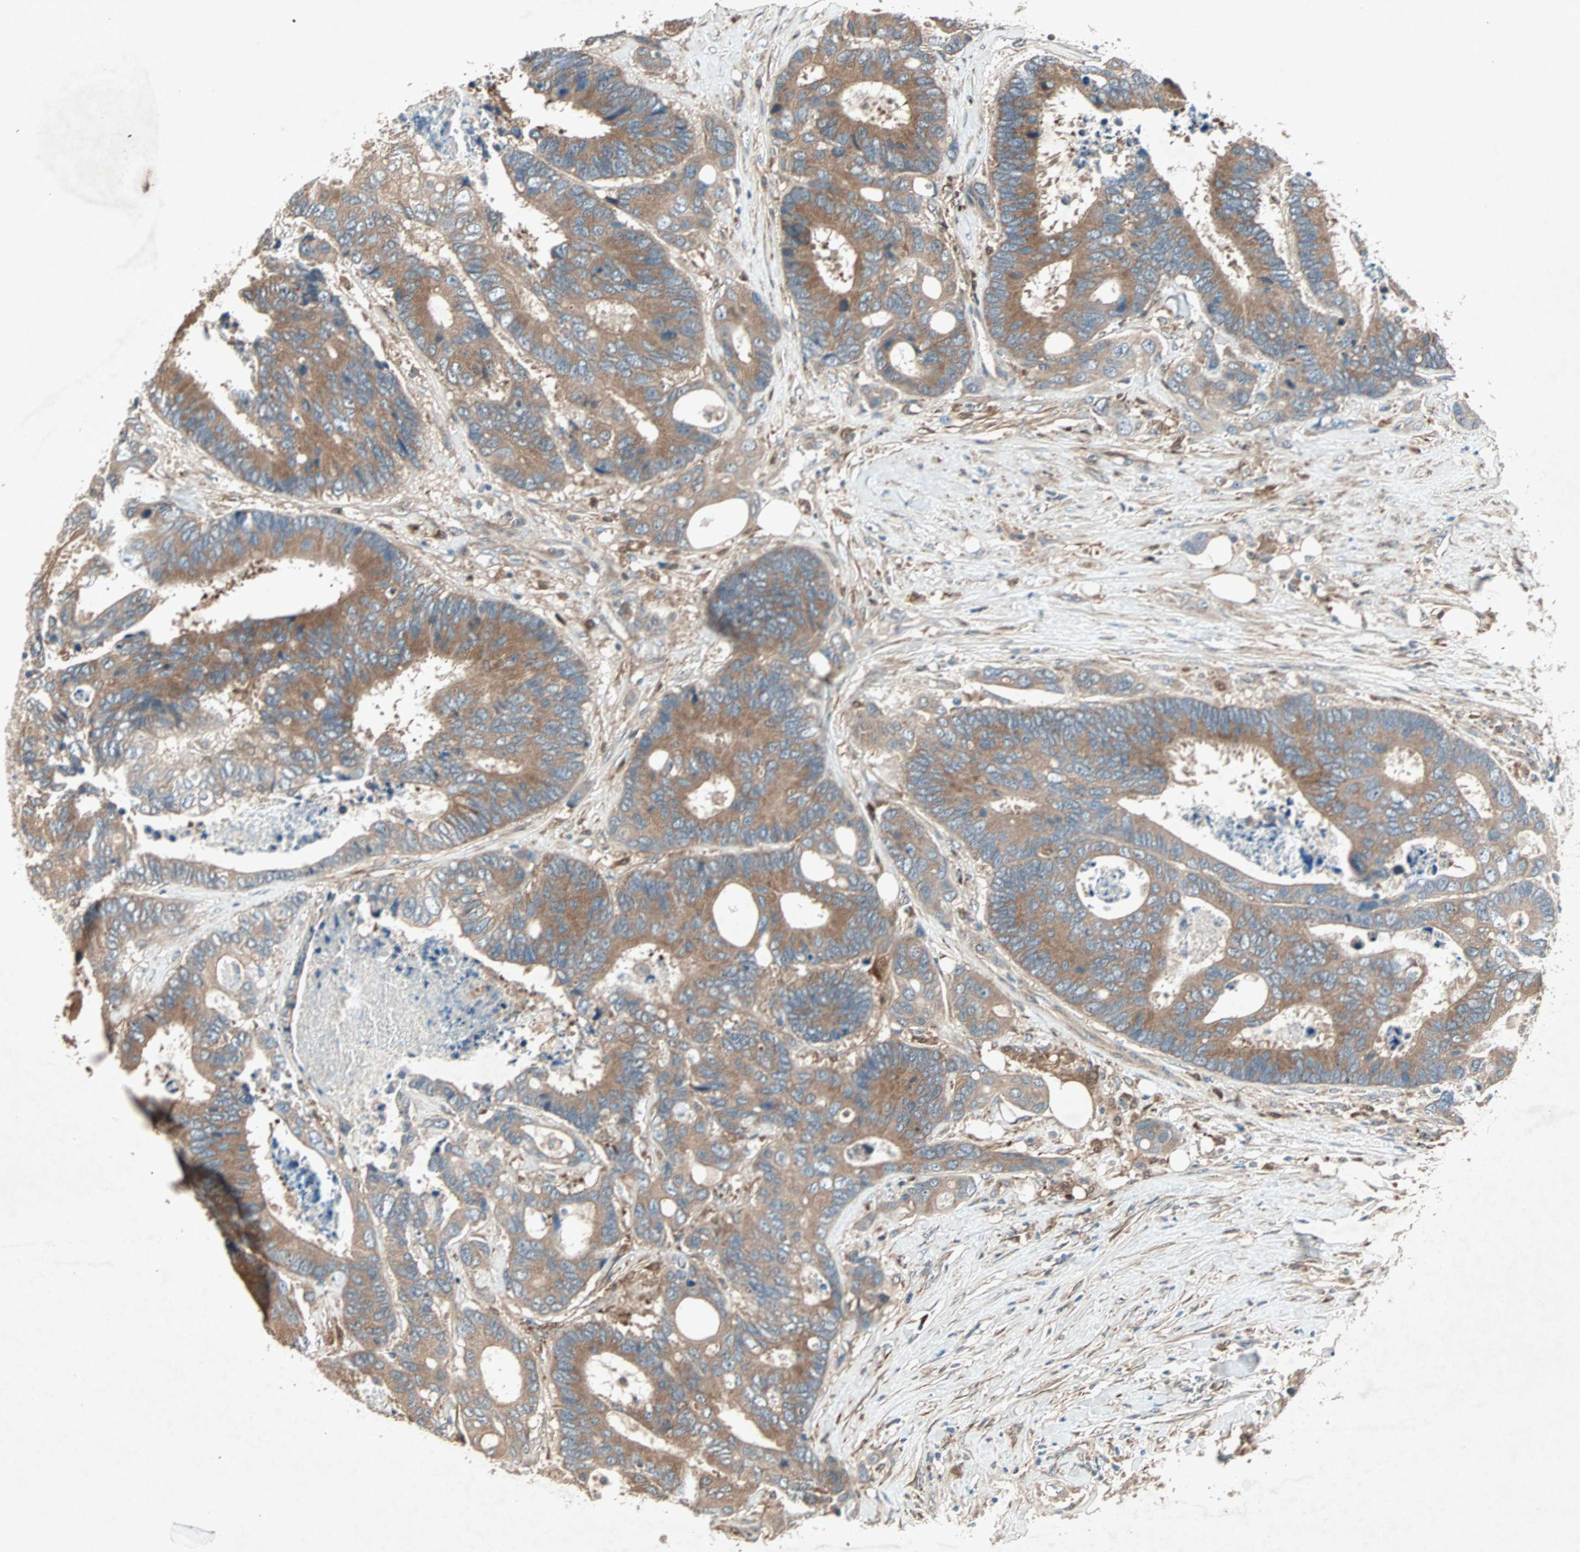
{"staining": {"intensity": "moderate", "quantity": ">75%", "location": "cytoplasmic/membranous"}, "tissue": "colorectal cancer", "cell_type": "Tumor cells", "image_type": "cancer", "snomed": [{"axis": "morphology", "description": "Adenocarcinoma, NOS"}, {"axis": "topography", "description": "Rectum"}], "caption": "Colorectal adenocarcinoma stained with a brown dye reveals moderate cytoplasmic/membranous positive staining in approximately >75% of tumor cells.", "gene": "SDSL", "patient": {"sex": "male", "age": 55}}